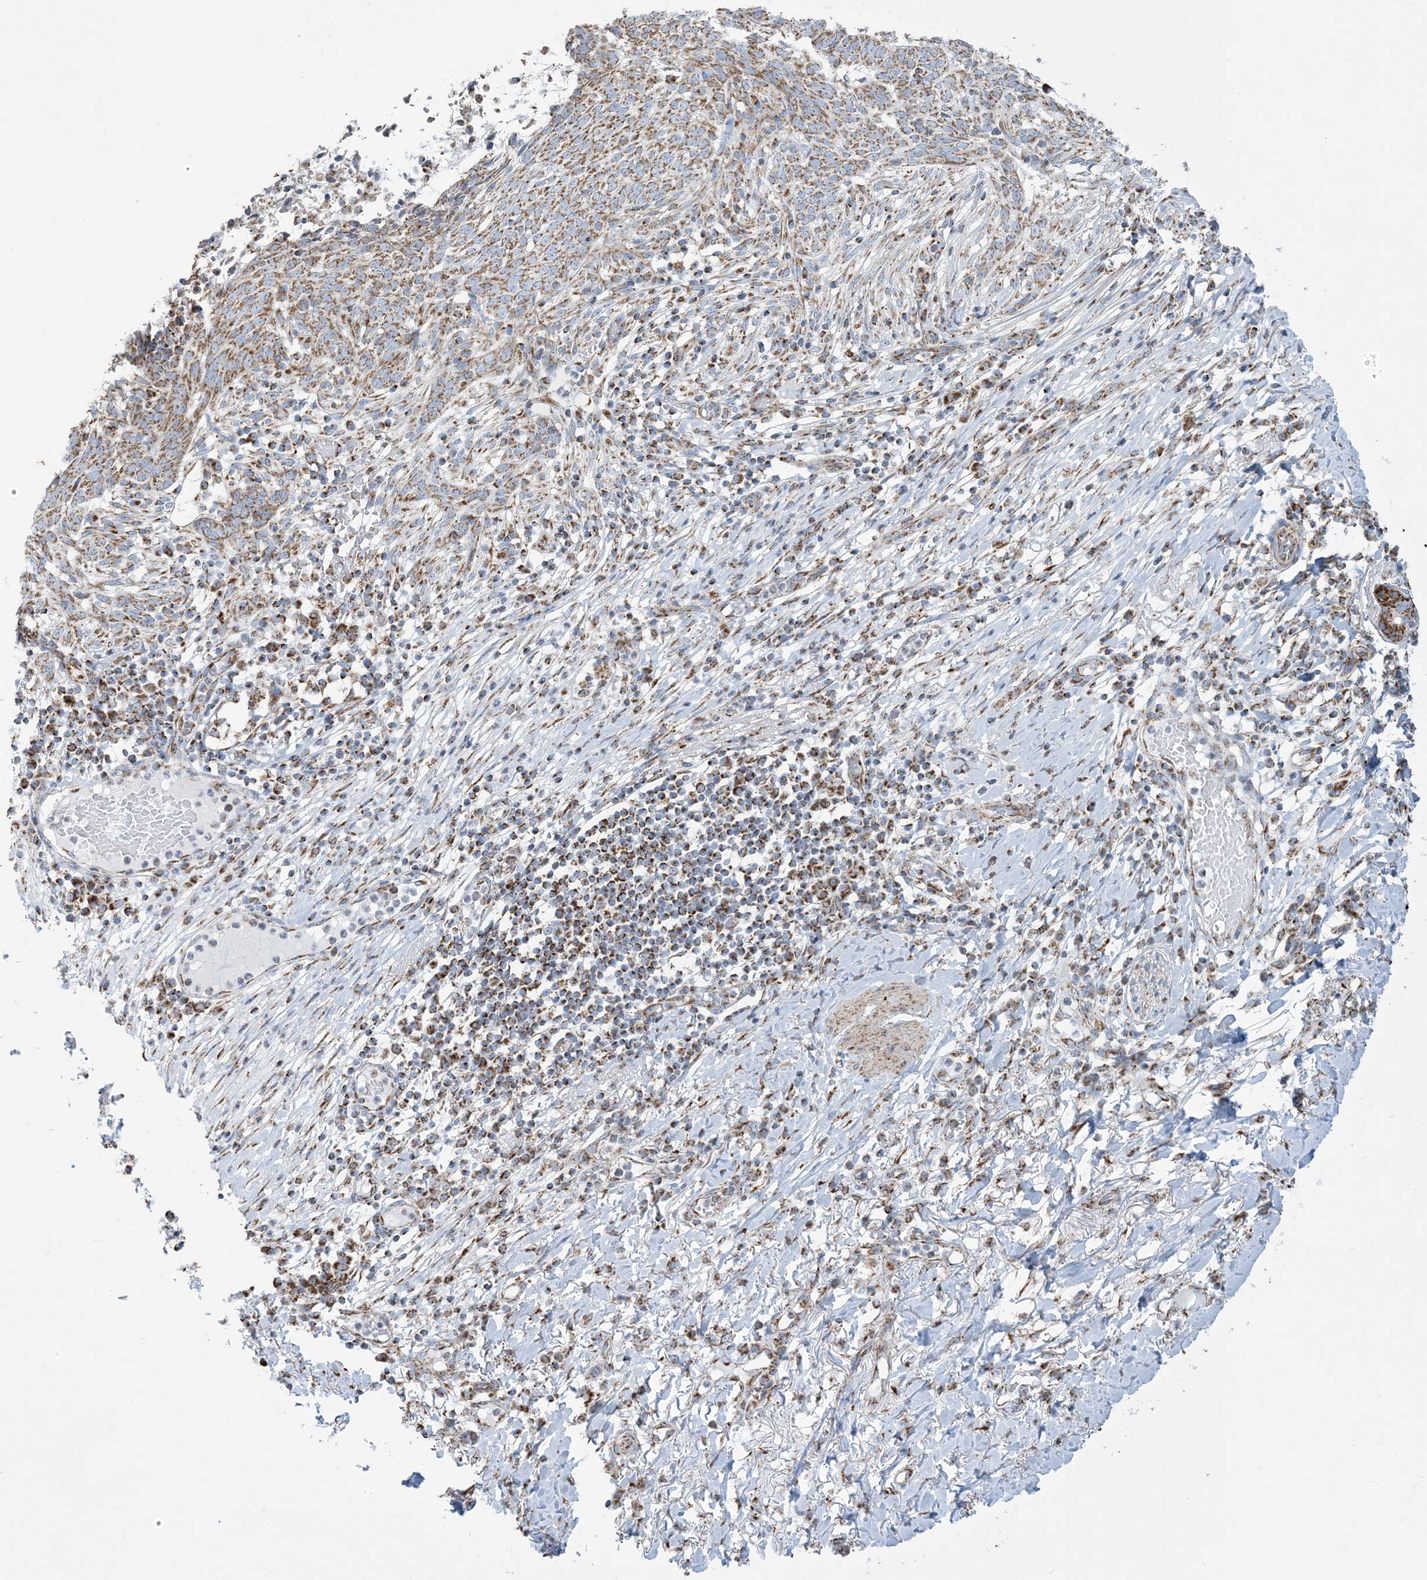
{"staining": {"intensity": "moderate", "quantity": ">75%", "location": "cytoplasmic/membranous"}, "tissue": "skin cancer", "cell_type": "Tumor cells", "image_type": "cancer", "snomed": [{"axis": "morphology", "description": "Normal tissue, NOS"}, {"axis": "morphology", "description": "Basal cell carcinoma"}, {"axis": "topography", "description": "Skin"}], "caption": "Immunohistochemistry micrograph of neoplastic tissue: skin cancer stained using immunohistochemistry (IHC) displays medium levels of moderate protein expression localized specifically in the cytoplasmic/membranous of tumor cells, appearing as a cytoplasmic/membranous brown color.", "gene": "SAMM50", "patient": {"sex": "male", "age": 64}}